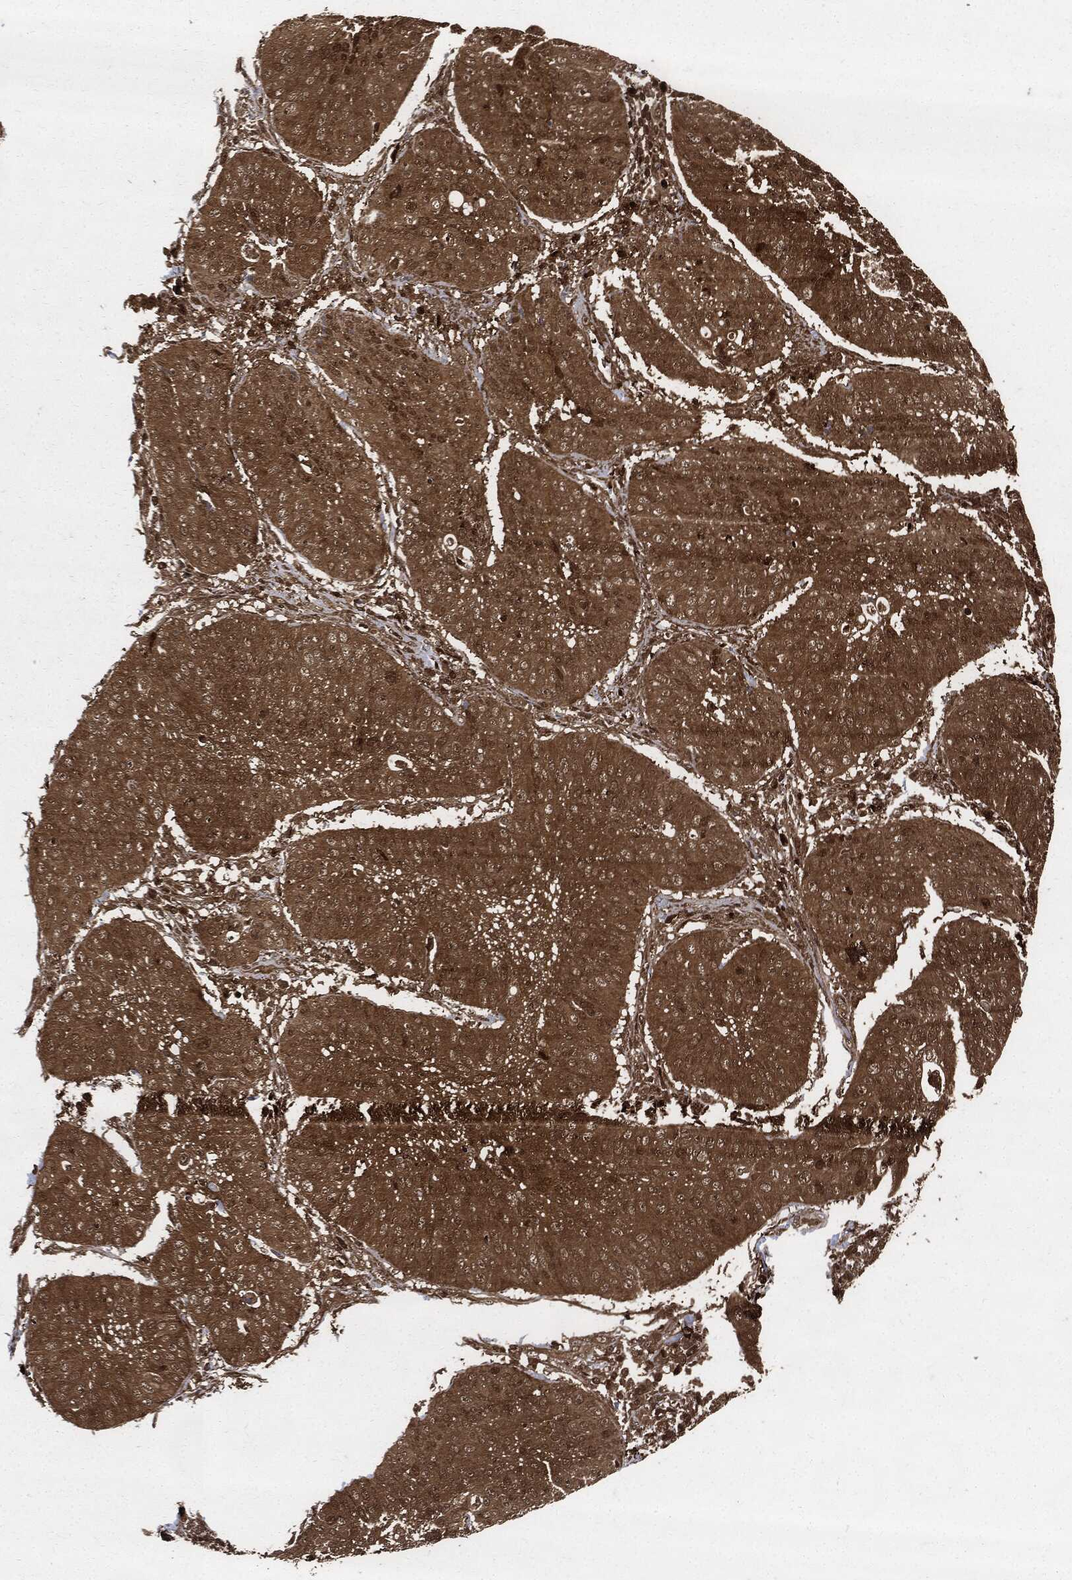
{"staining": {"intensity": "moderate", "quantity": ">75%", "location": "cytoplasmic/membranous"}, "tissue": "cervical cancer", "cell_type": "Tumor cells", "image_type": "cancer", "snomed": [{"axis": "morphology", "description": "Normal tissue, NOS"}, {"axis": "morphology", "description": "Squamous cell carcinoma, NOS"}, {"axis": "topography", "description": "Cervix"}], "caption": "Immunohistochemical staining of human cervical squamous cell carcinoma demonstrates moderate cytoplasmic/membranous protein expression in about >75% of tumor cells.", "gene": "YWHAB", "patient": {"sex": "female", "age": 39}}